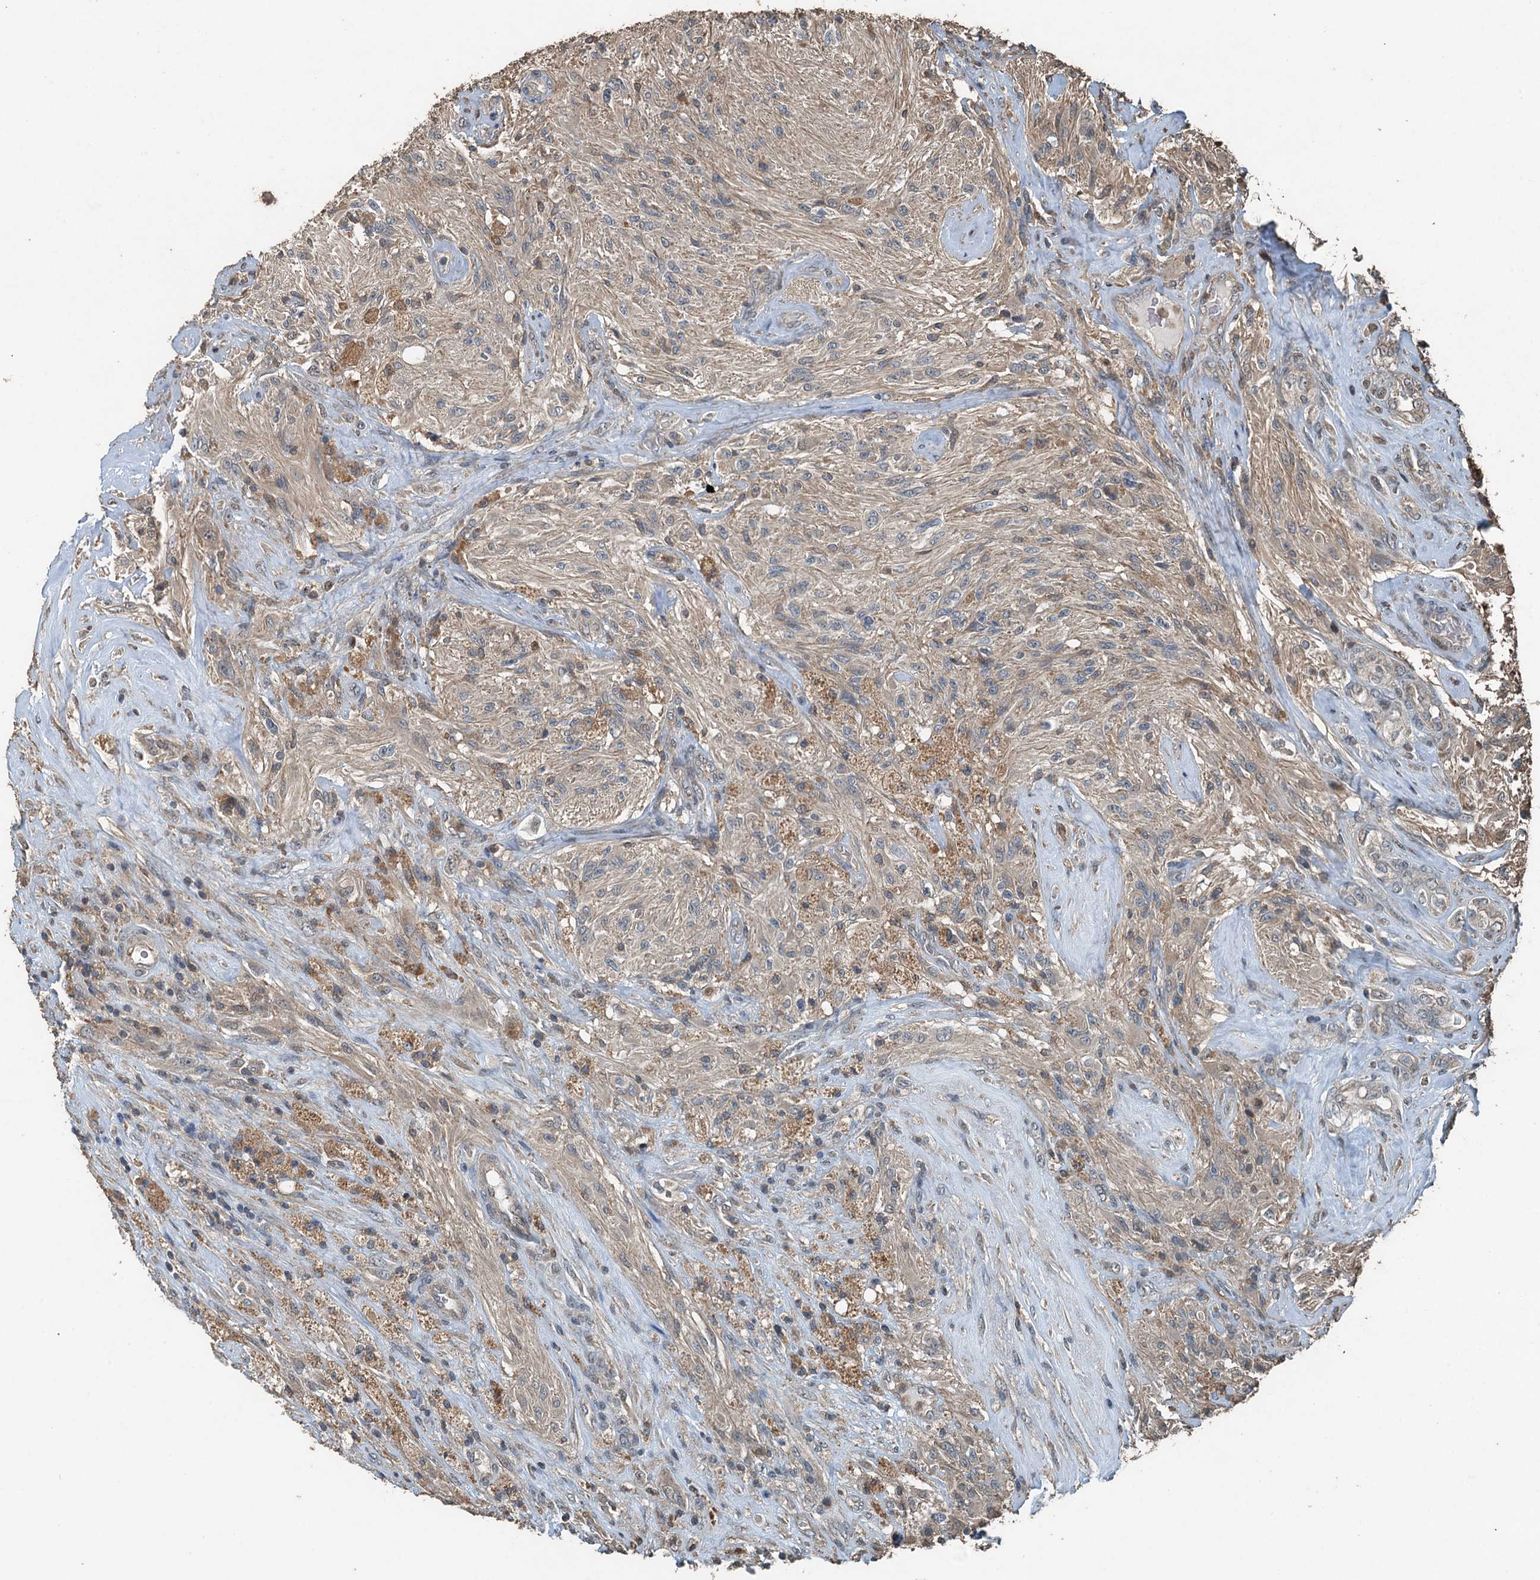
{"staining": {"intensity": "negative", "quantity": "none", "location": "none"}, "tissue": "glioma", "cell_type": "Tumor cells", "image_type": "cancer", "snomed": [{"axis": "morphology", "description": "Glioma, malignant, High grade"}, {"axis": "topography", "description": "Brain"}], "caption": "Immunohistochemical staining of human malignant glioma (high-grade) reveals no significant expression in tumor cells.", "gene": "PIGN", "patient": {"sex": "male", "age": 56}}